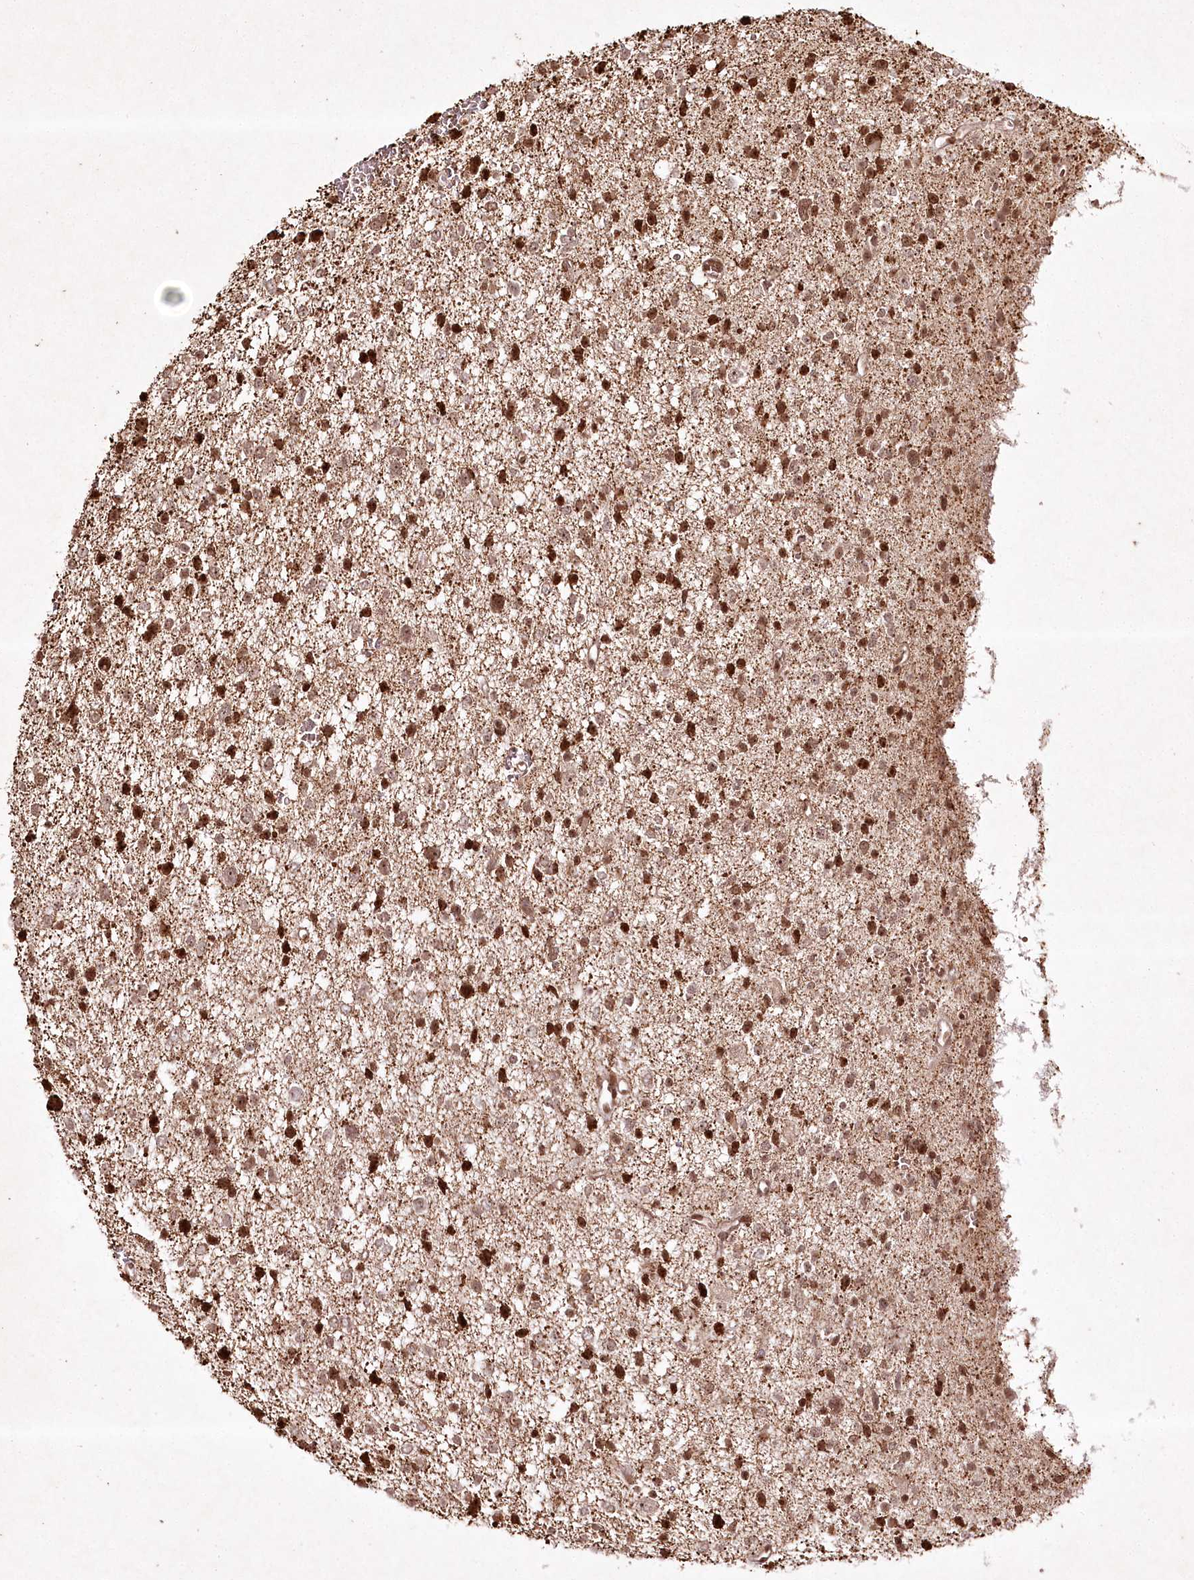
{"staining": {"intensity": "moderate", "quantity": ">75%", "location": "nuclear"}, "tissue": "glioma", "cell_type": "Tumor cells", "image_type": "cancer", "snomed": [{"axis": "morphology", "description": "Glioma, malignant, Low grade"}, {"axis": "topography", "description": "Brain"}], "caption": "A brown stain highlights moderate nuclear staining of a protein in malignant low-grade glioma tumor cells. The protein is shown in brown color, while the nuclei are stained blue.", "gene": "CARM1", "patient": {"sex": "female", "age": 37}}